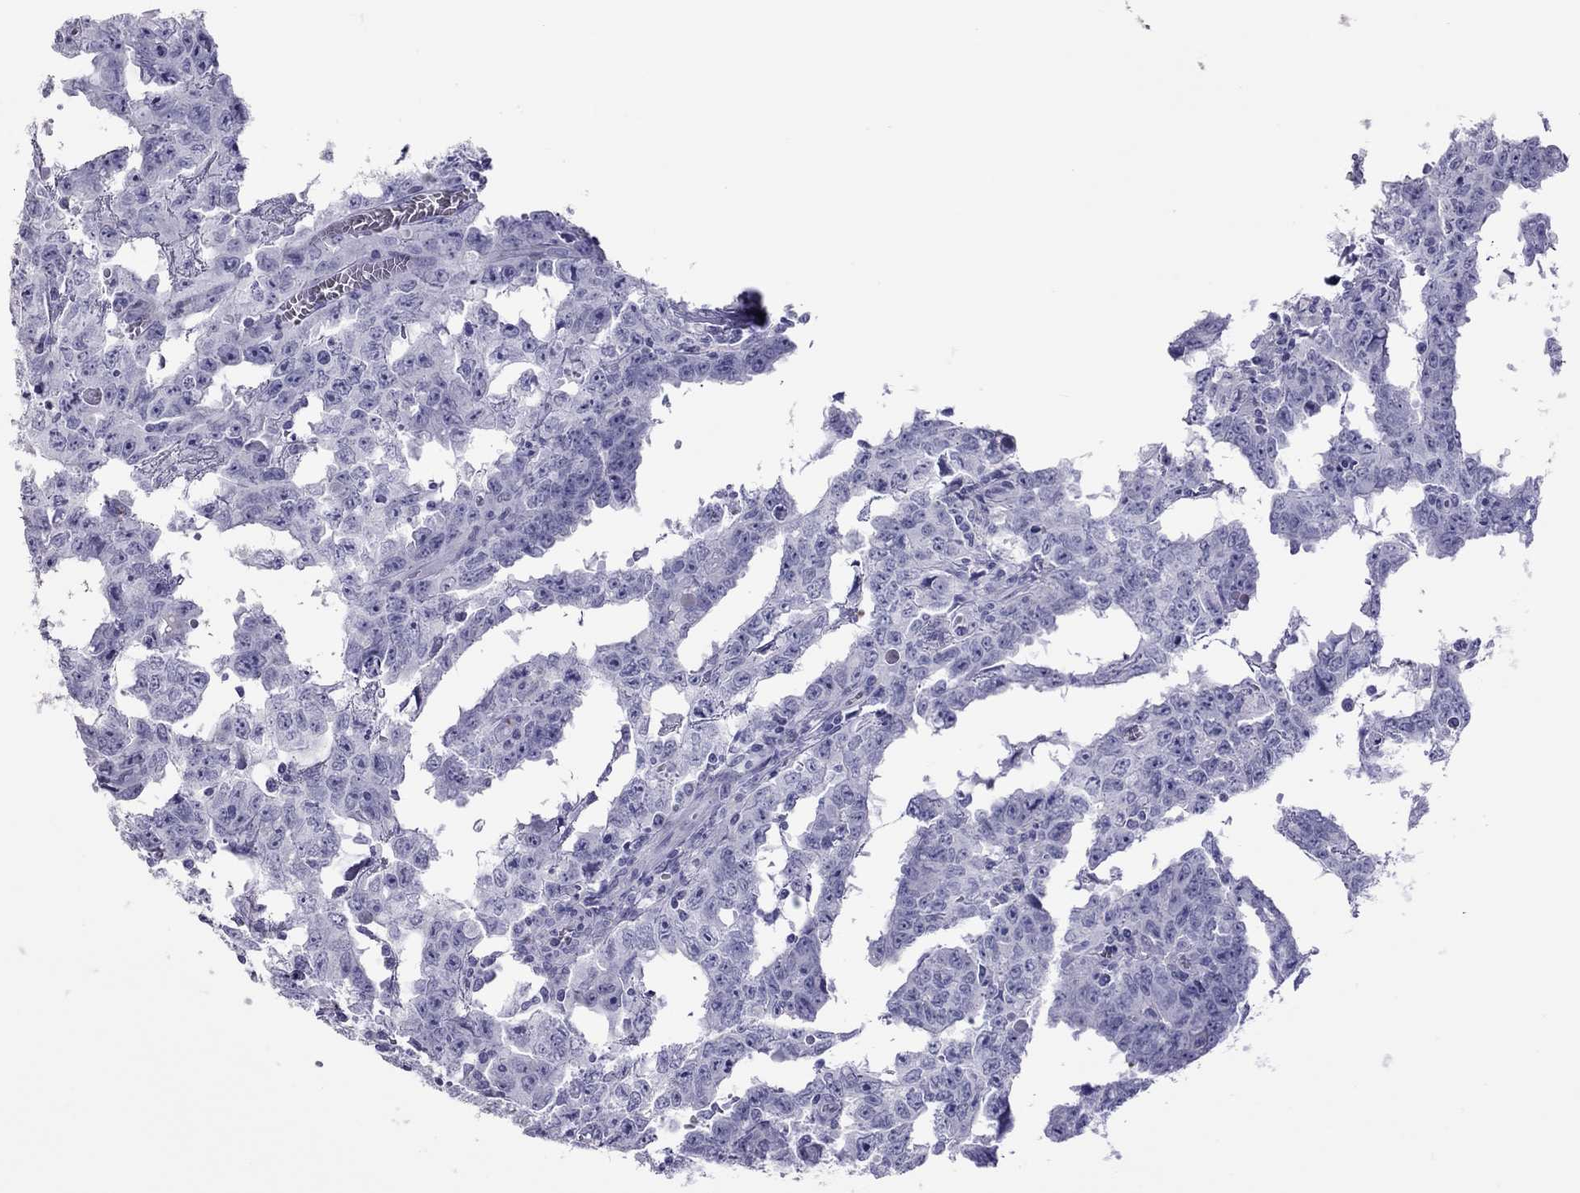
{"staining": {"intensity": "negative", "quantity": "none", "location": "none"}, "tissue": "testis cancer", "cell_type": "Tumor cells", "image_type": "cancer", "snomed": [{"axis": "morphology", "description": "Carcinoma, Embryonal, NOS"}, {"axis": "topography", "description": "Testis"}], "caption": "Immunohistochemical staining of human embryonal carcinoma (testis) displays no significant positivity in tumor cells.", "gene": "STAG3", "patient": {"sex": "male", "age": 22}}